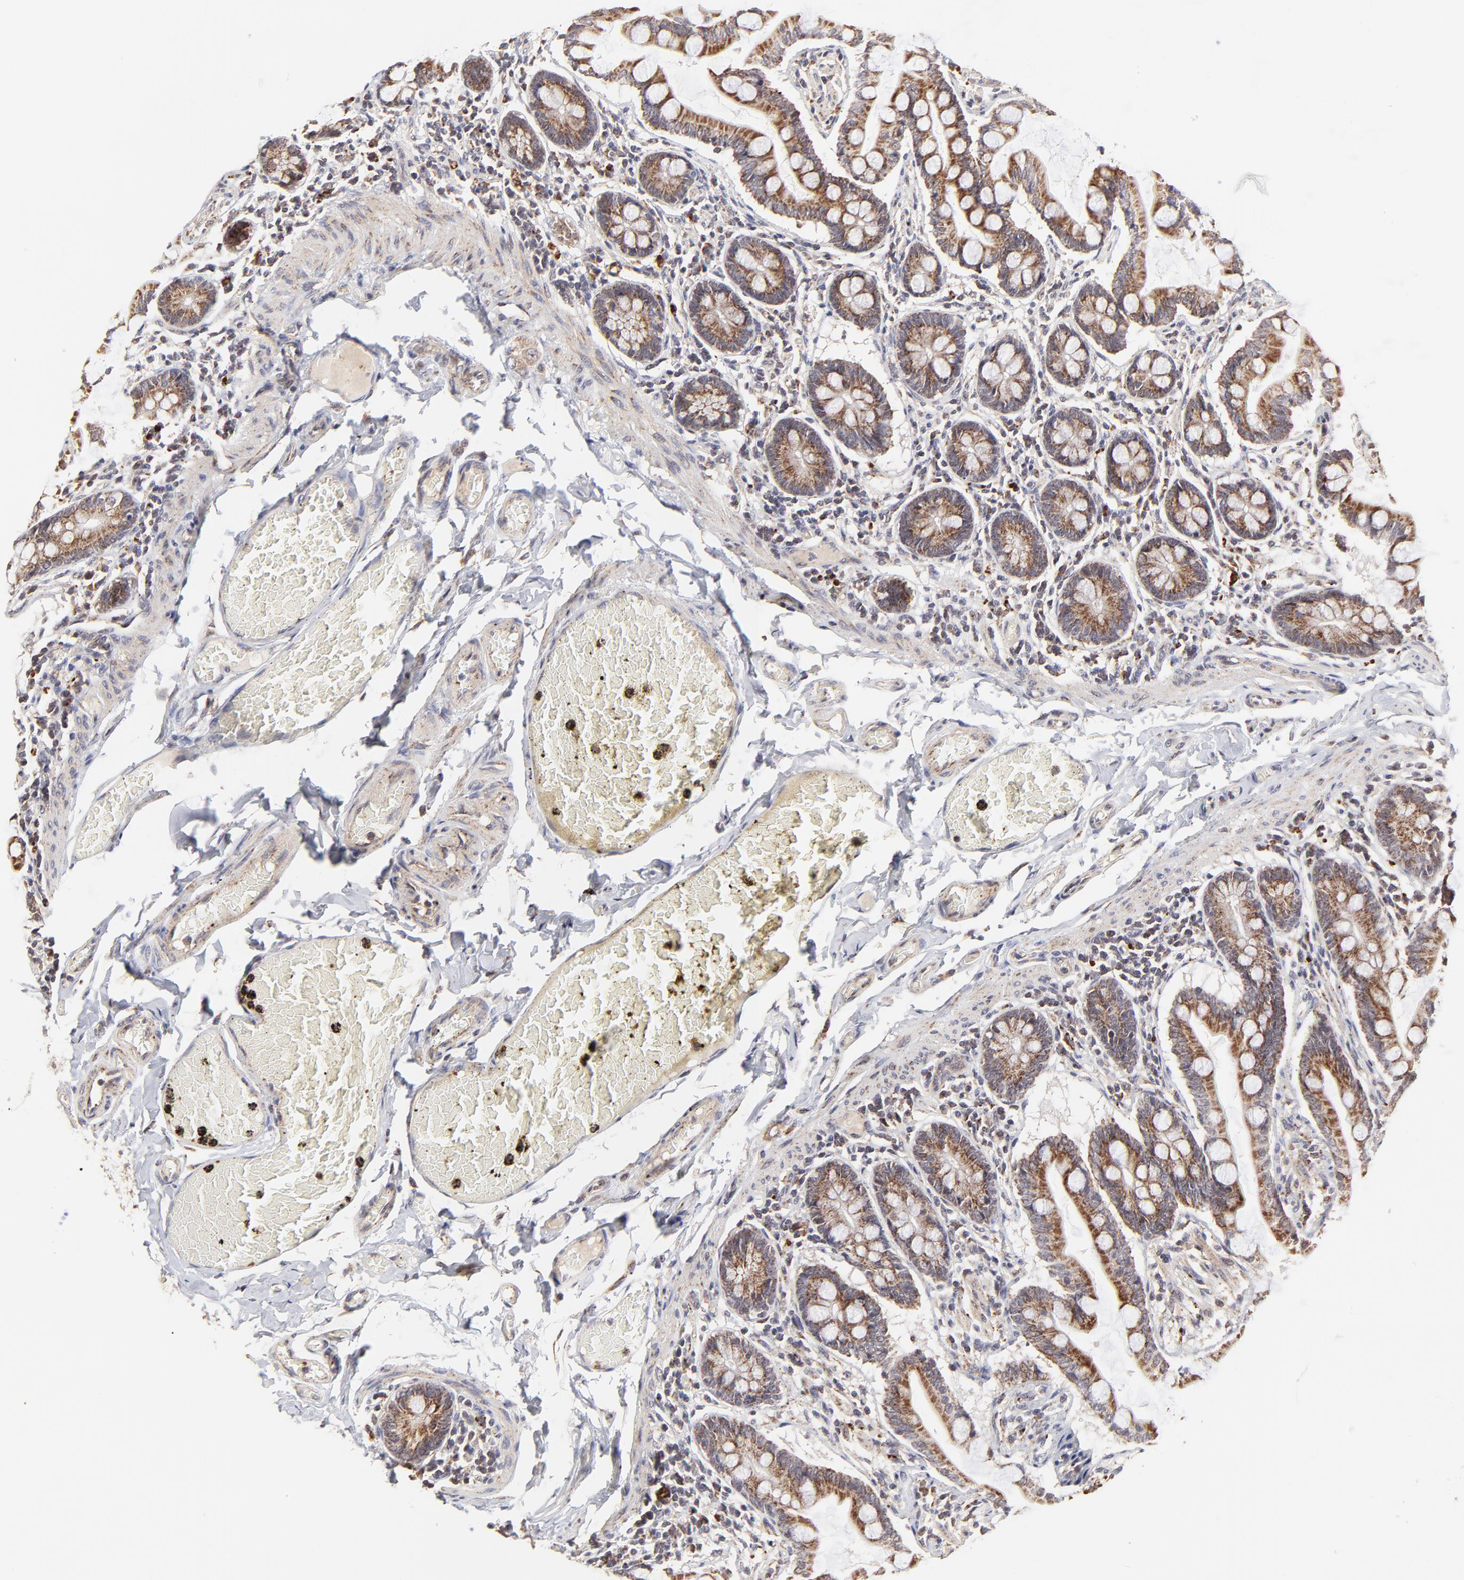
{"staining": {"intensity": "moderate", "quantity": ">75%", "location": "cytoplasmic/membranous"}, "tissue": "small intestine", "cell_type": "Glandular cells", "image_type": "normal", "snomed": [{"axis": "morphology", "description": "Normal tissue, NOS"}, {"axis": "topography", "description": "Small intestine"}], "caption": "A medium amount of moderate cytoplasmic/membranous expression is present in about >75% of glandular cells in unremarkable small intestine. (DAB (3,3'-diaminobenzidine) IHC, brown staining for protein, blue staining for nuclei).", "gene": "MAP2K7", "patient": {"sex": "male", "age": 41}}